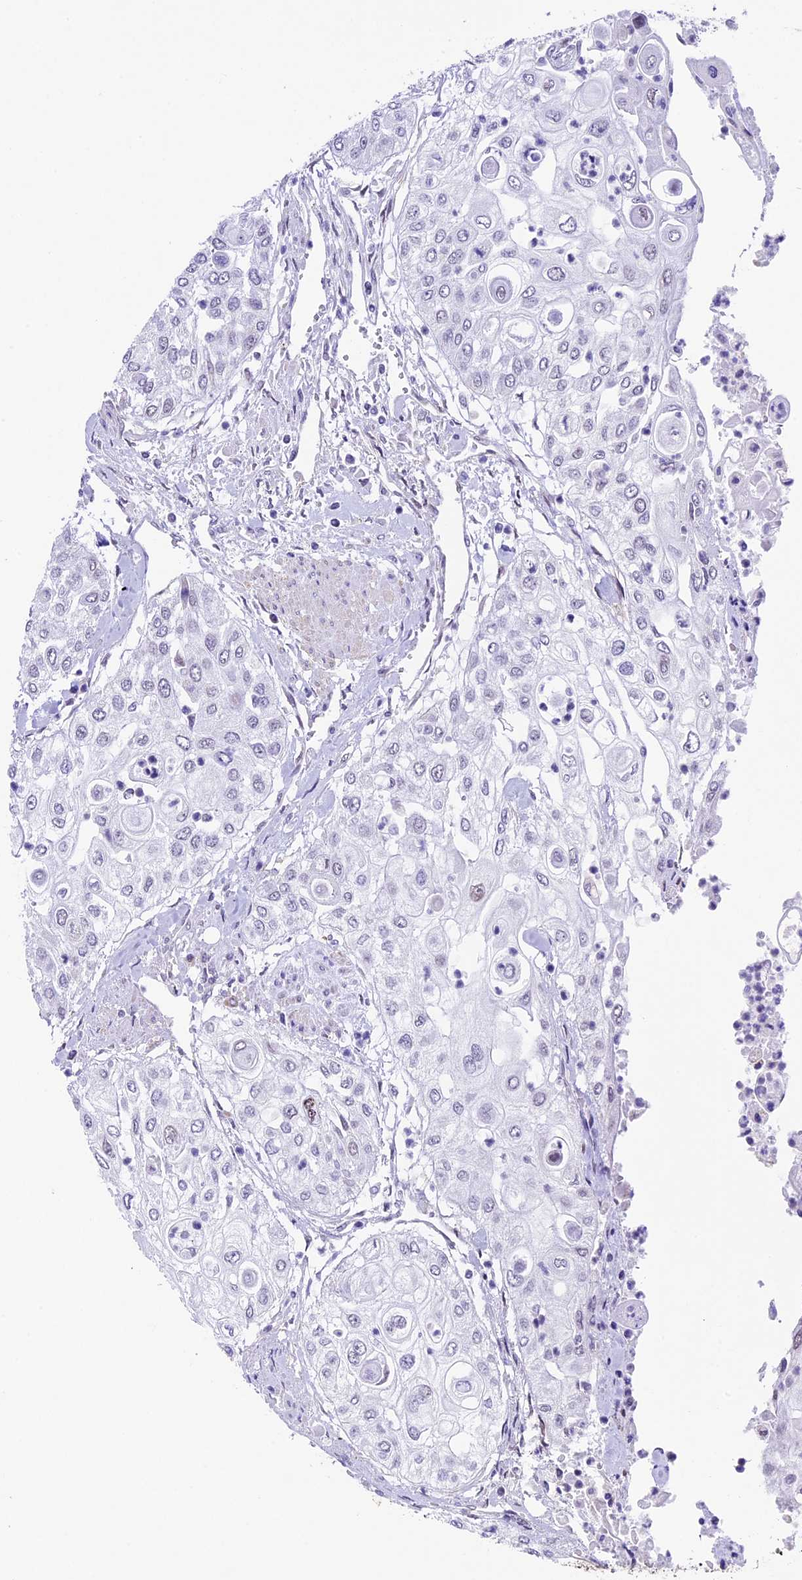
{"staining": {"intensity": "negative", "quantity": "none", "location": "none"}, "tissue": "urothelial cancer", "cell_type": "Tumor cells", "image_type": "cancer", "snomed": [{"axis": "morphology", "description": "Urothelial carcinoma, High grade"}, {"axis": "topography", "description": "Urinary bladder"}], "caption": "Immunohistochemistry (IHC) image of human urothelial carcinoma (high-grade) stained for a protein (brown), which shows no positivity in tumor cells.", "gene": "TFAM", "patient": {"sex": "female", "age": 79}}